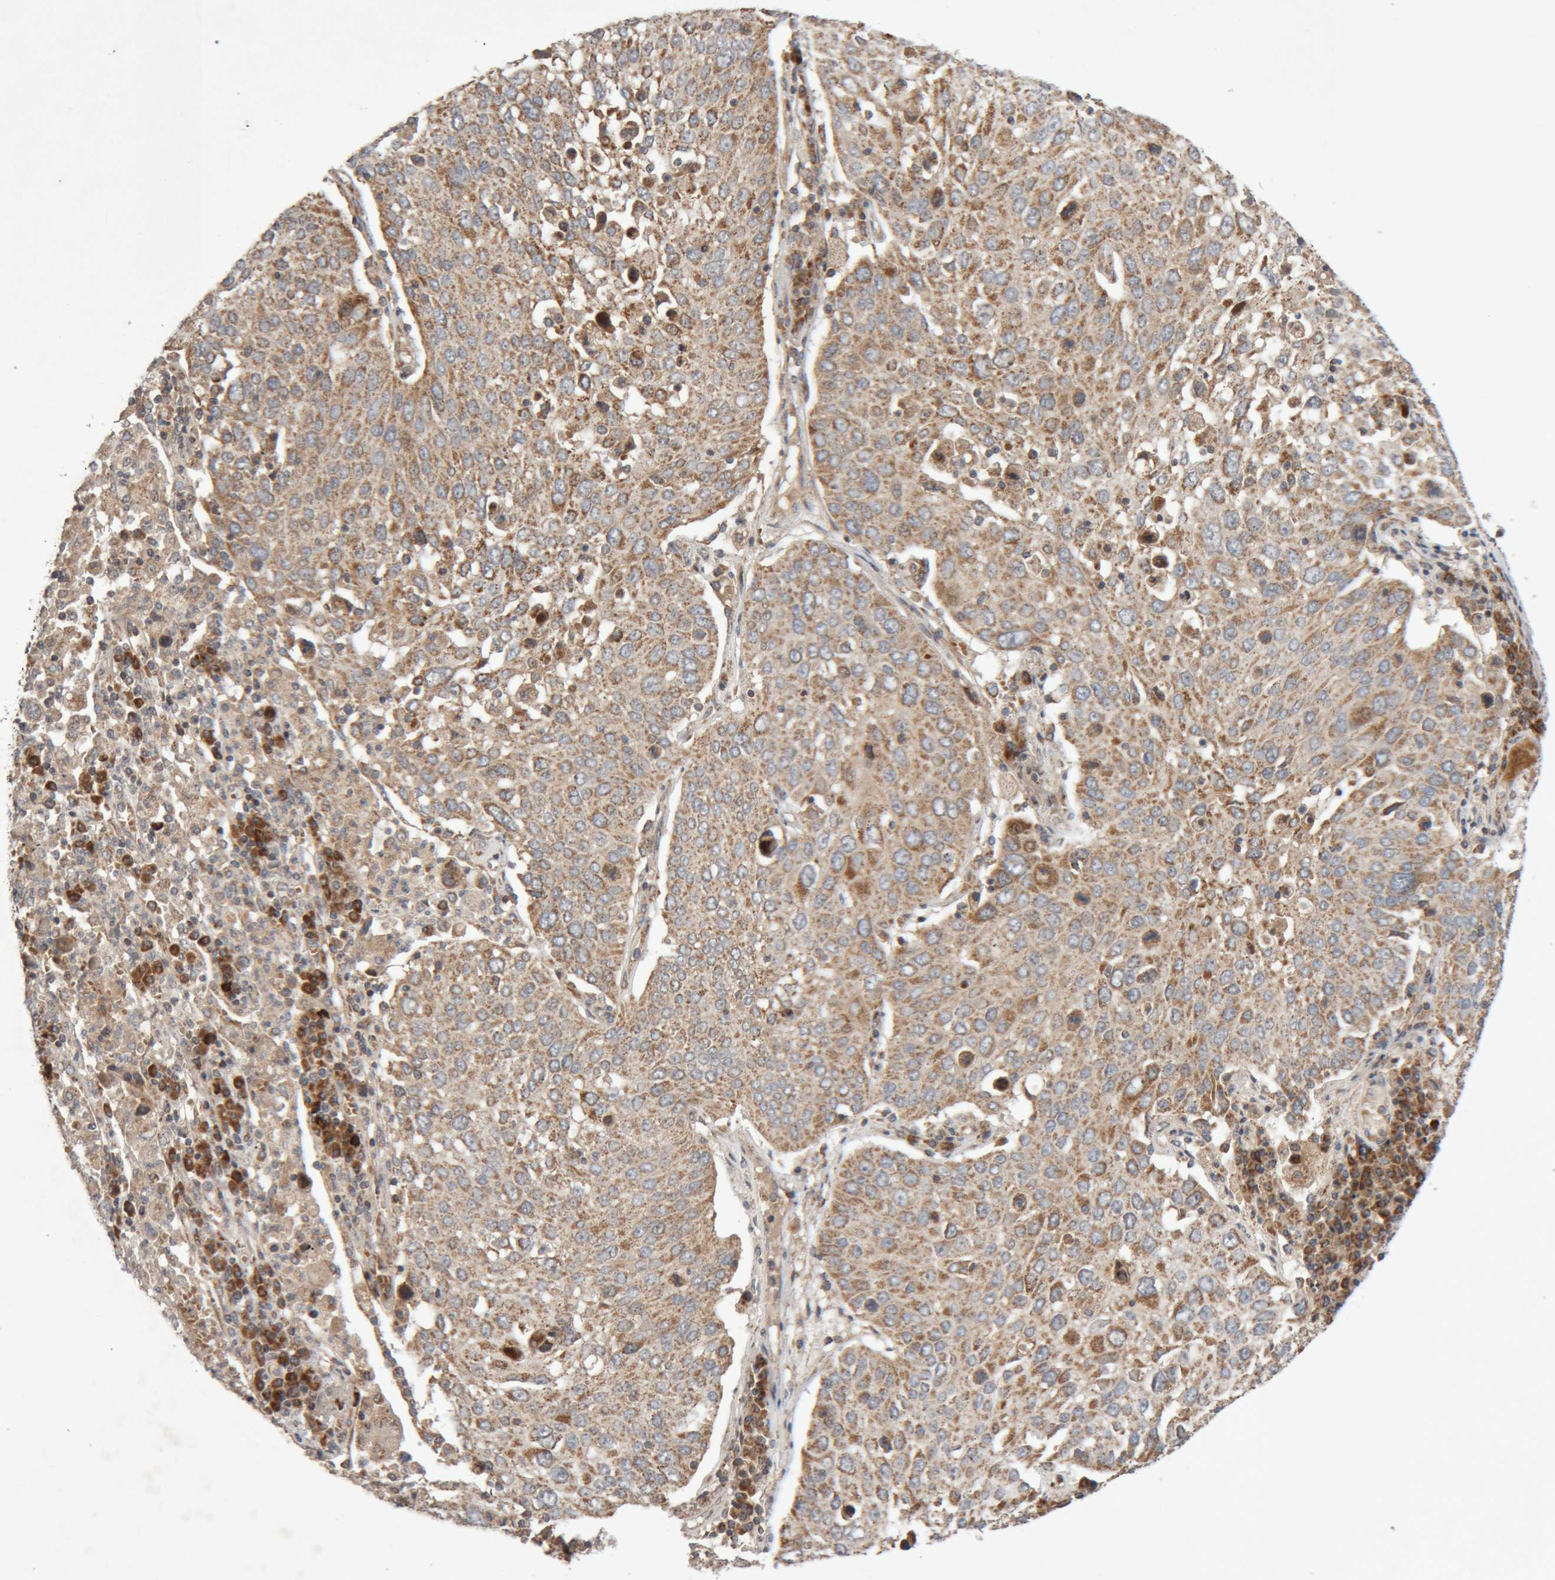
{"staining": {"intensity": "moderate", "quantity": ">75%", "location": "cytoplasmic/membranous"}, "tissue": "lung cancer", "cell_type": "Tumor cells", "image_type": "cancer", "snomed": [{"axis": "morphology", "description": "Squamous cell carcinoma, NOS"}, {"axis": "topography", "description": "Lung"}], "caption": "Immunohistochemistry (IHC) image of human lung cancer stained for a protein (brown), which displays medium levels of moderate cytoplasmic/membranous positivity in about >75% of tumor cells.", "gene": "KIF21B", "patient": {"sex": "male", "age": 65}}